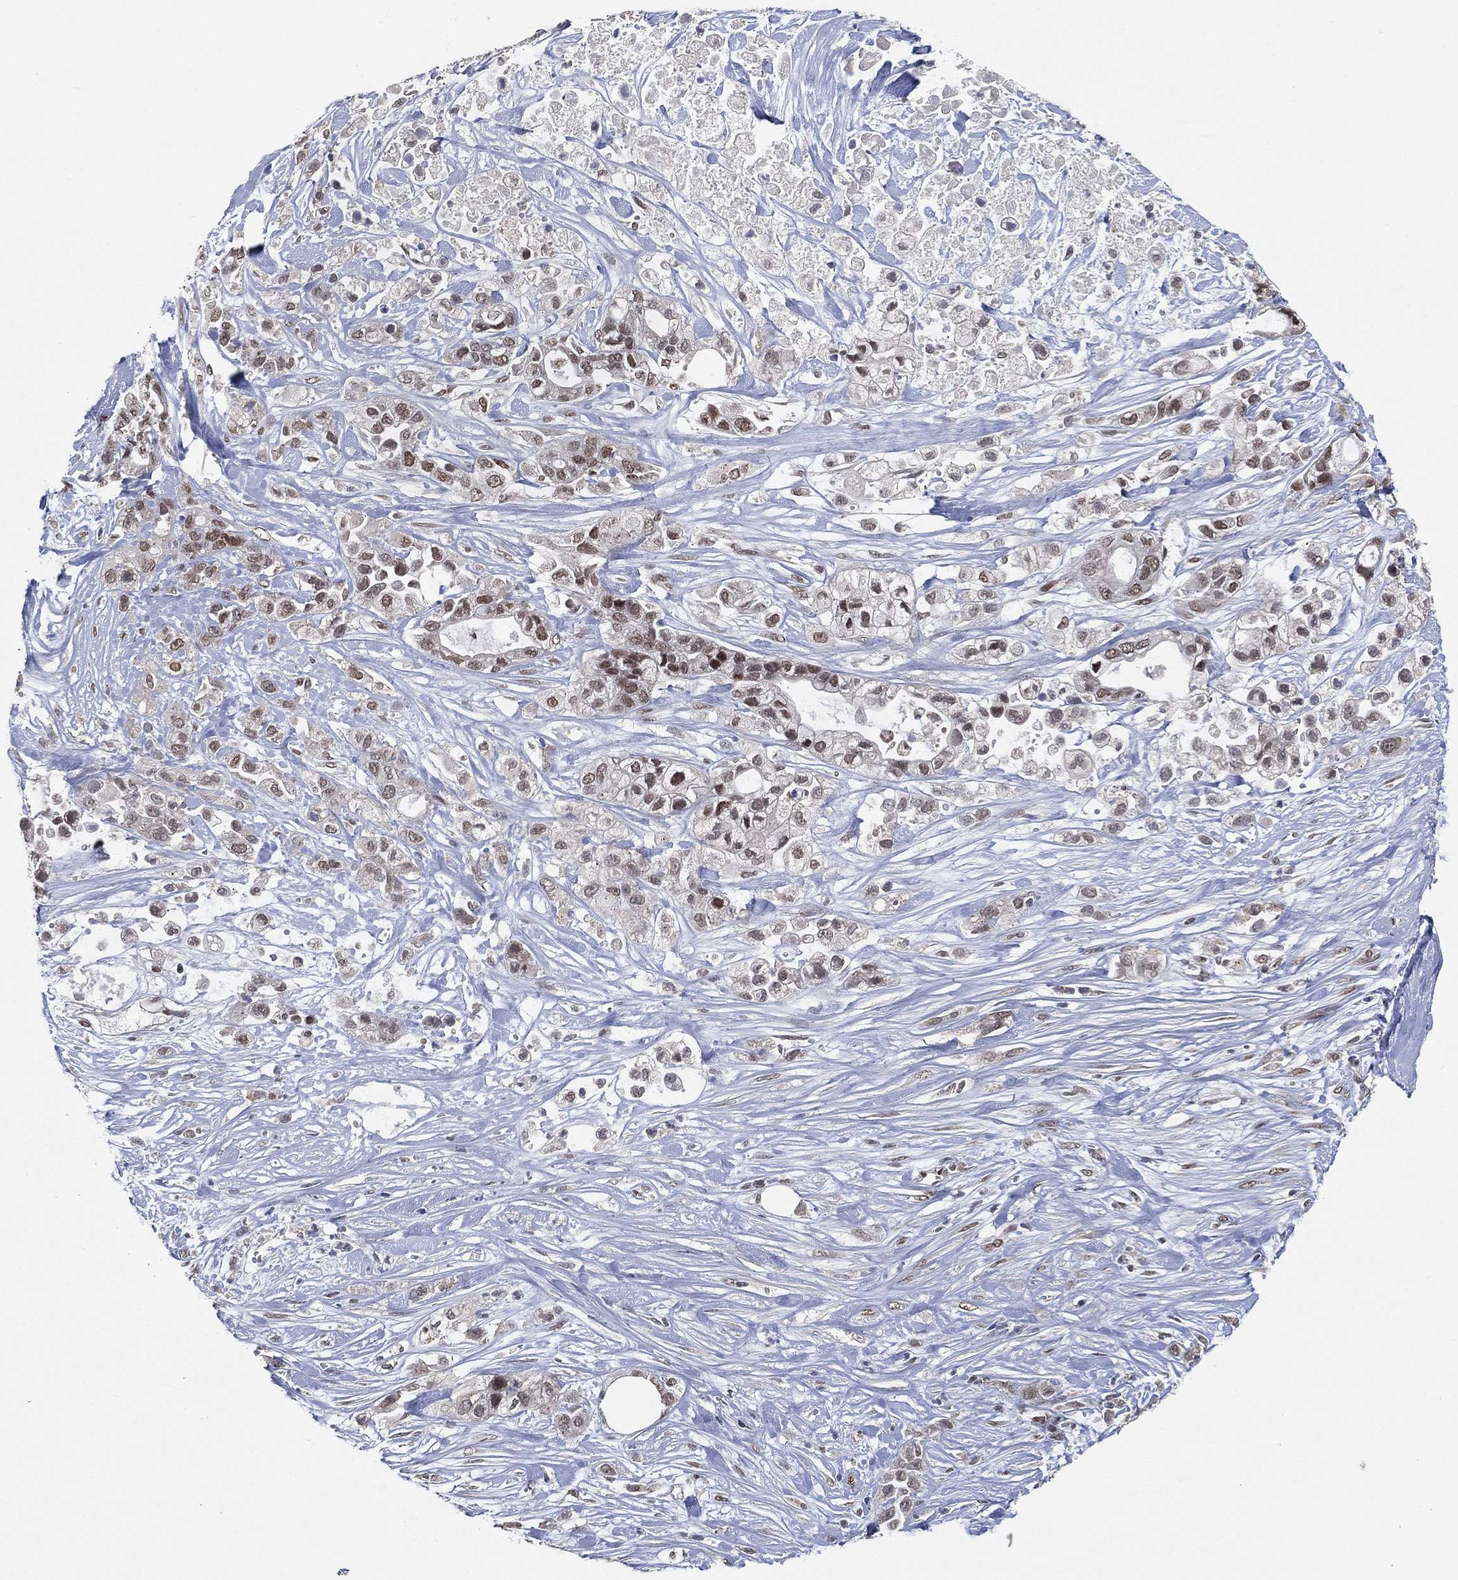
{"staining": {"intensity": "moderate", "quantity": "<25%", "location": "nuclear"}, "tissue": "pancreatic cancer", "cell_type": "Tumor cells", "image_type": "cancer", "snomed": [{"axis": "morphology", "description": "Adenocarcinoma, NOS"}, {"axis": "topography", "description": "Pancreas"}], "caption": "Moderate nuclear expression for a protein is present in approximately <25% of tumor cells of adenocarcinoma (pancreatic) using IHC.", "gene": "YLPM1", "patient": {"sex": "male", "age": 44}}